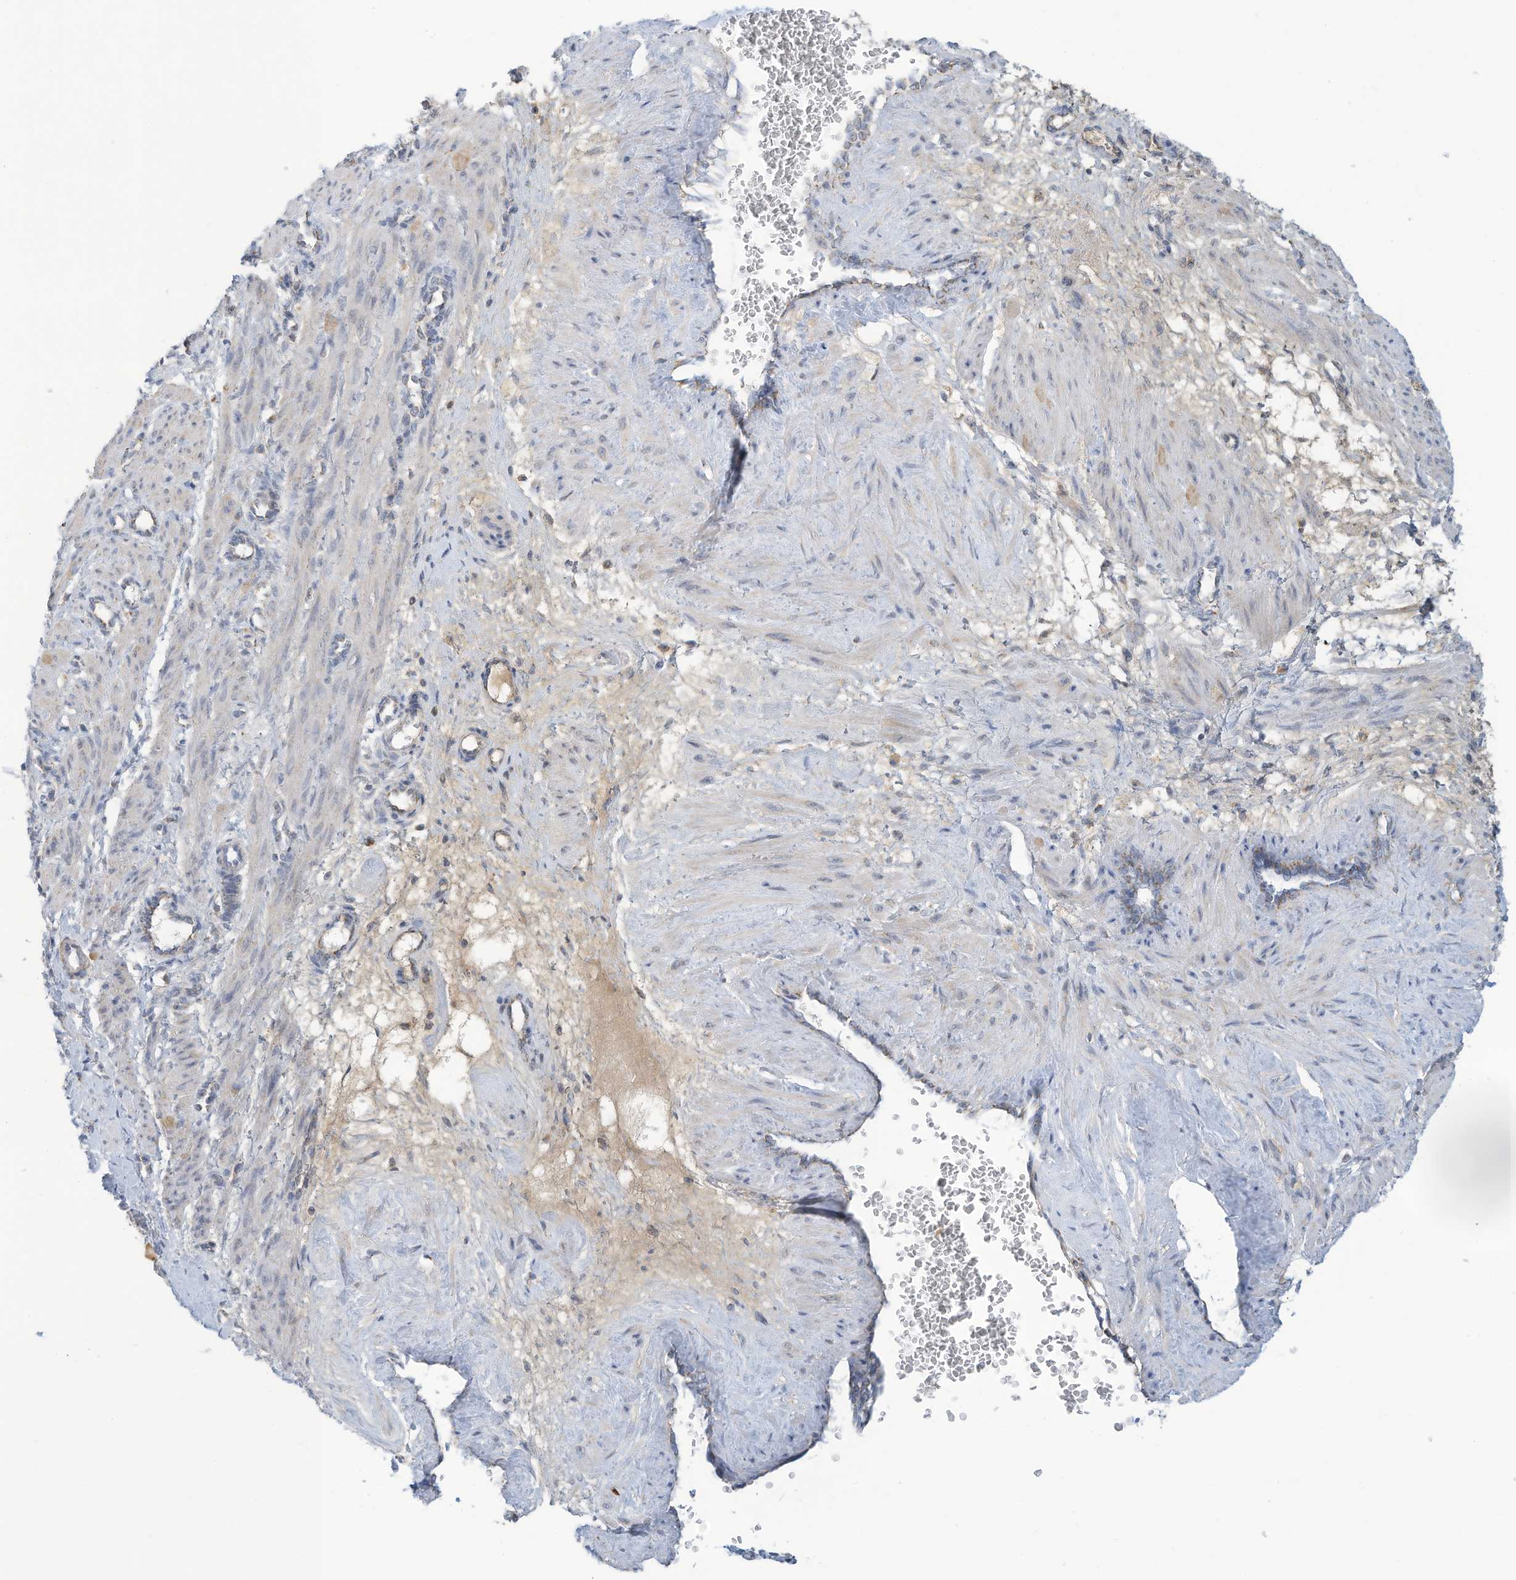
{"staining": {"intensity": "weak", "quantity": "<25%", "location": "cytoplasmic/membranous"}, "tissue": "smooth muscle", "cell_type": "Smooth muscle cells", "image_type": "normal", "snomed": [{"axis": "morphology", "description": "Normal tissue, NOS"}, {"axis": "topography", "description": "Endometrium"}], "caption": "This is a micrograph of immunohistochemistry staining of unremarkable smooth muscle, which shows no staining in smooth muscle cells. (IHC, brightfield microscopy, high magnification).", "gene": "NLN", "patient": {"sex": "female", "age": 33}}